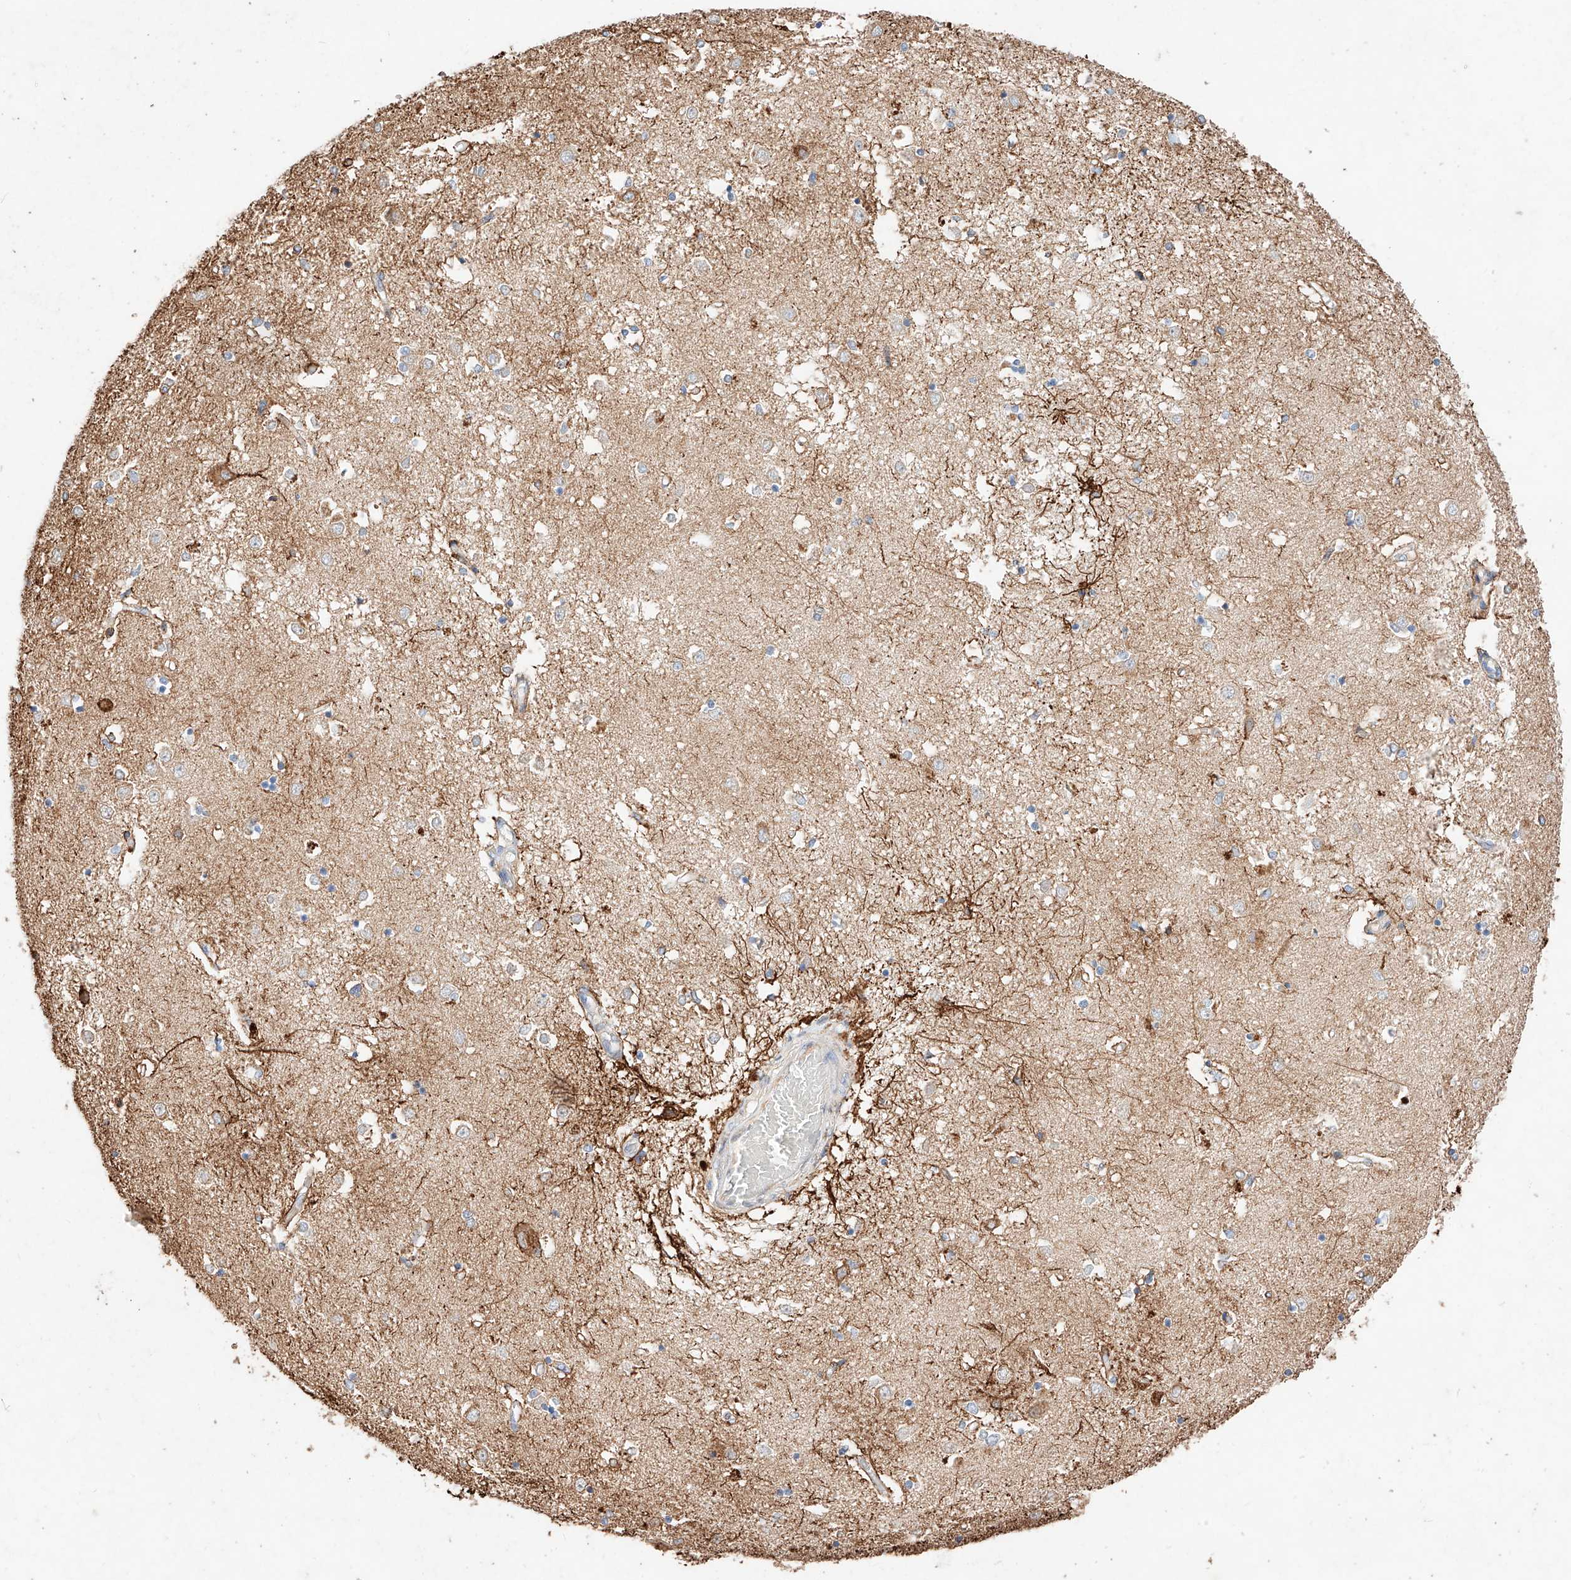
{"staining": {"intensity": "weak", "quantity": "<25%", "location": "cytoplasmic/membranous"}, "tissue": "caudate", "cell_type": "Glial cells", "image_type": "normal", "snomed": [{"axis": "morphology", "description": "Normal tissue, NOS"}, {"axis": "topography", "description": "Lateral ventricle wall"}], "caption": "IHC of benign caudate reveals no staining in glial cells. (DAB (3,3'-diaminobenzidine) IHC with hematoxylin counter stain).", "gene": "ATP9B", "patient": {"sex": "male", "age": 45}}